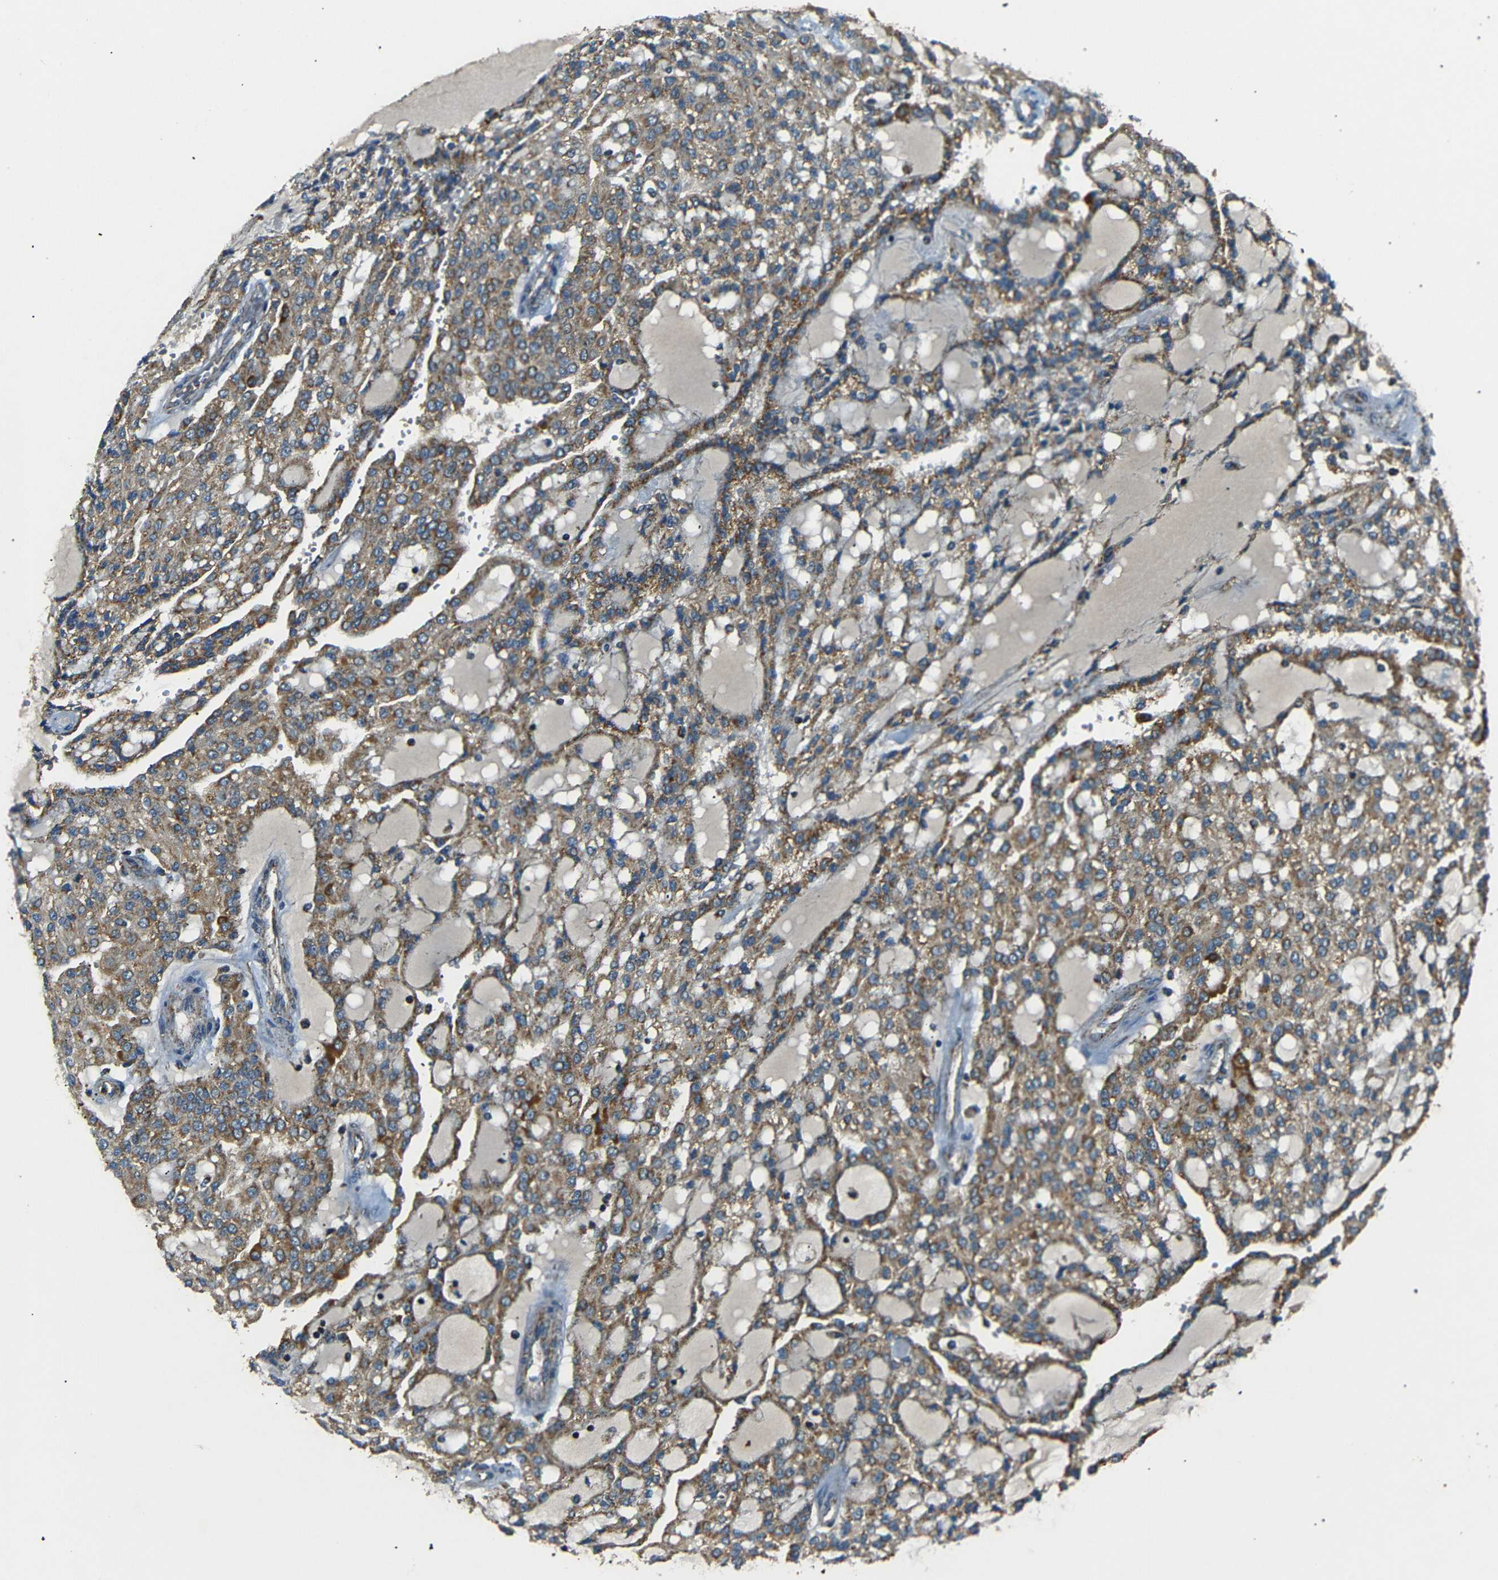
{"staining": {"intensity": "moderate", "quantity": ">75%", "location": "cytoplasmic/membranous"}, "tissue": "renal cancer", "cell_type": "Tumor cells", "image_type": "cancer", "snomed": [{"axis": "morphology", "description": "Adenocarcinoma, NOS"}, {"axis": "topography", "description": "Kidney"}], "caption": "Protein expression analysis of adenocarcinoma (renal) displays moderate cytoplasmic/membranous expression in about >75% of tumor cells.", "gene": "NETO2", "patient": {"sex": "male", "age": 63}}